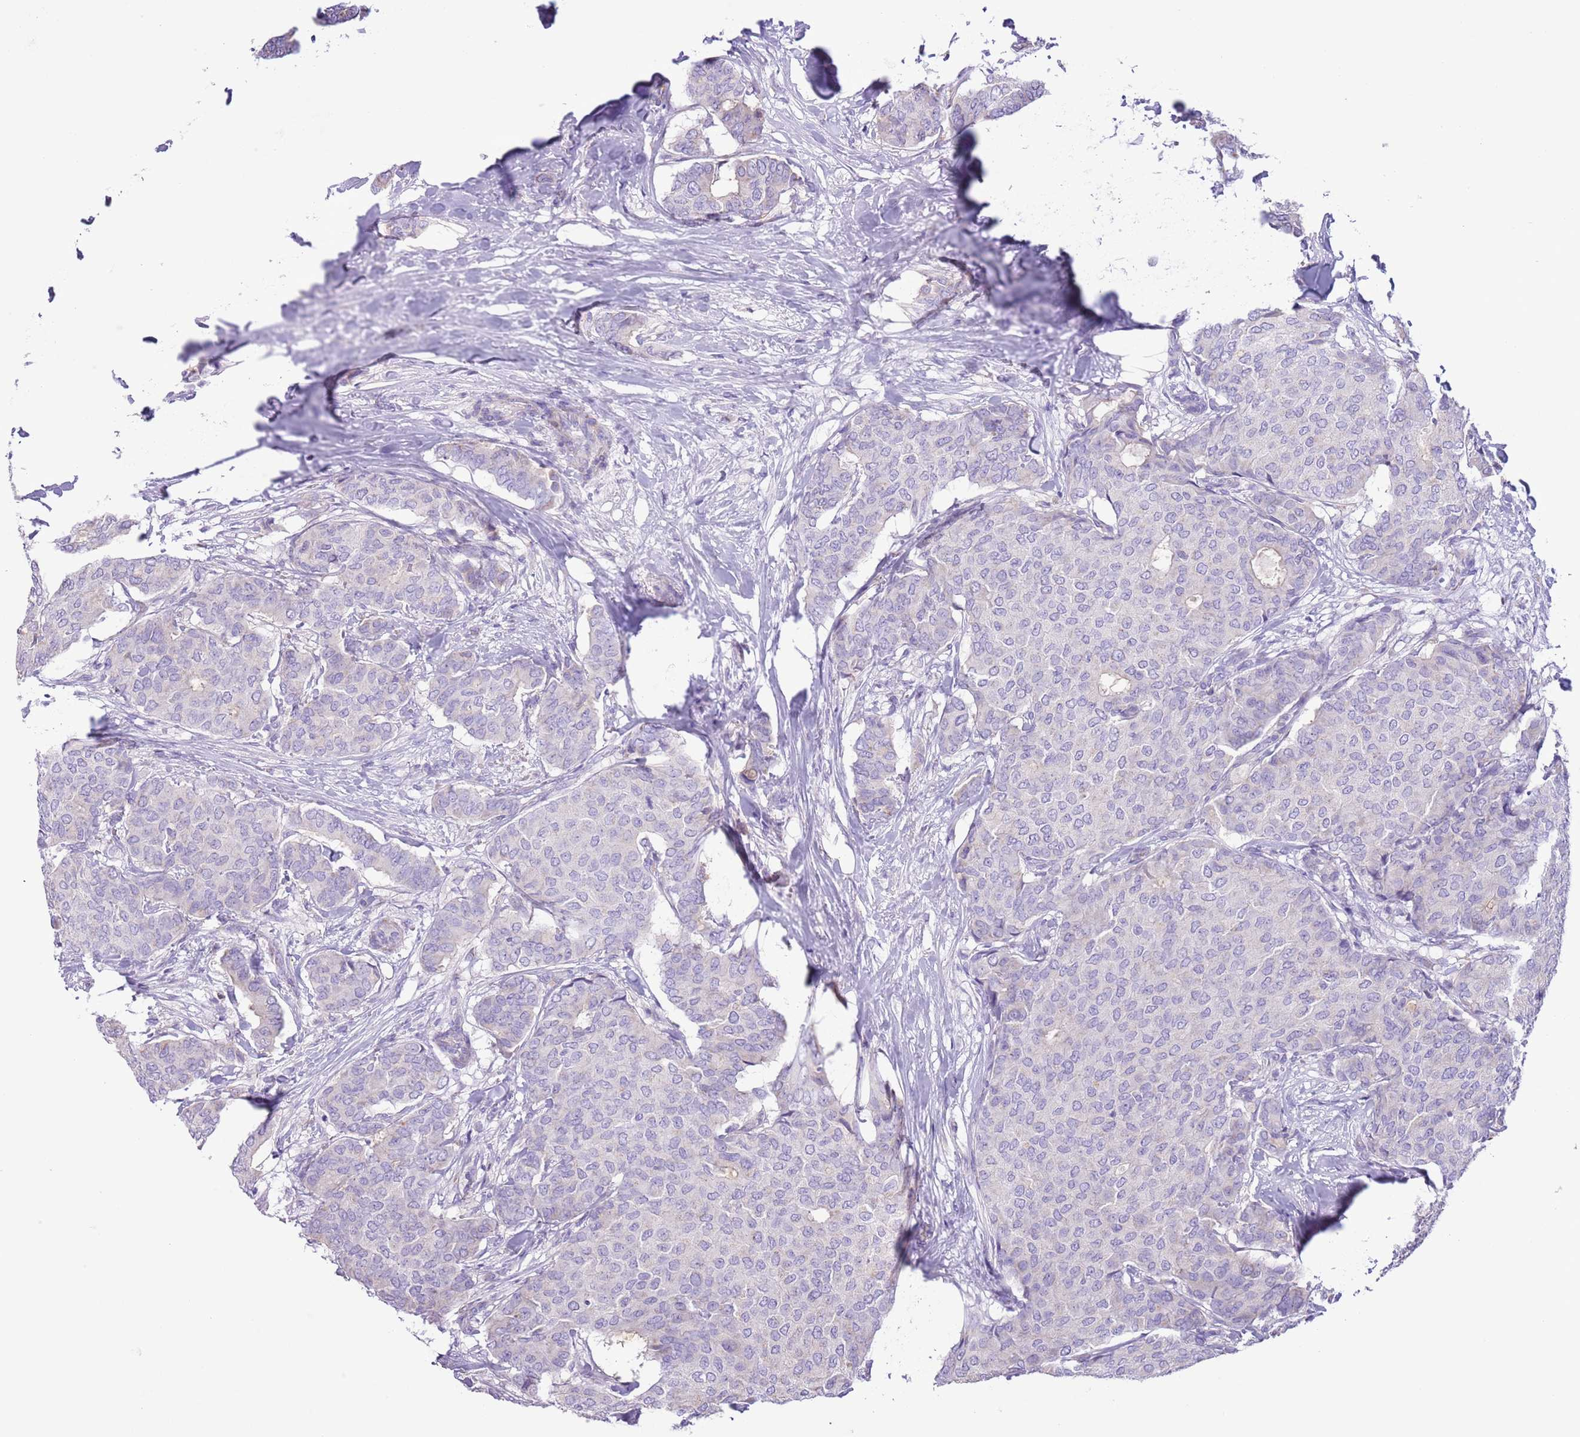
{"staining": {"intensity": "negative", "quantity": "none", "location": "none"}, "tissue": "breast cancer", "cell_type": "Tumor cells", "image_type": "cancer", "snomed": [{"axis": "morphology", "description": "Duct carcinoma"}, {"axis": "topography", "description": "Breast"}], "caption": "DAB immunohistochemical staining of breast cancer exhibits no significant positivity in tumor cells.", "gene": "ZNF697", "patient": {"sex": "female", "age": 75}}